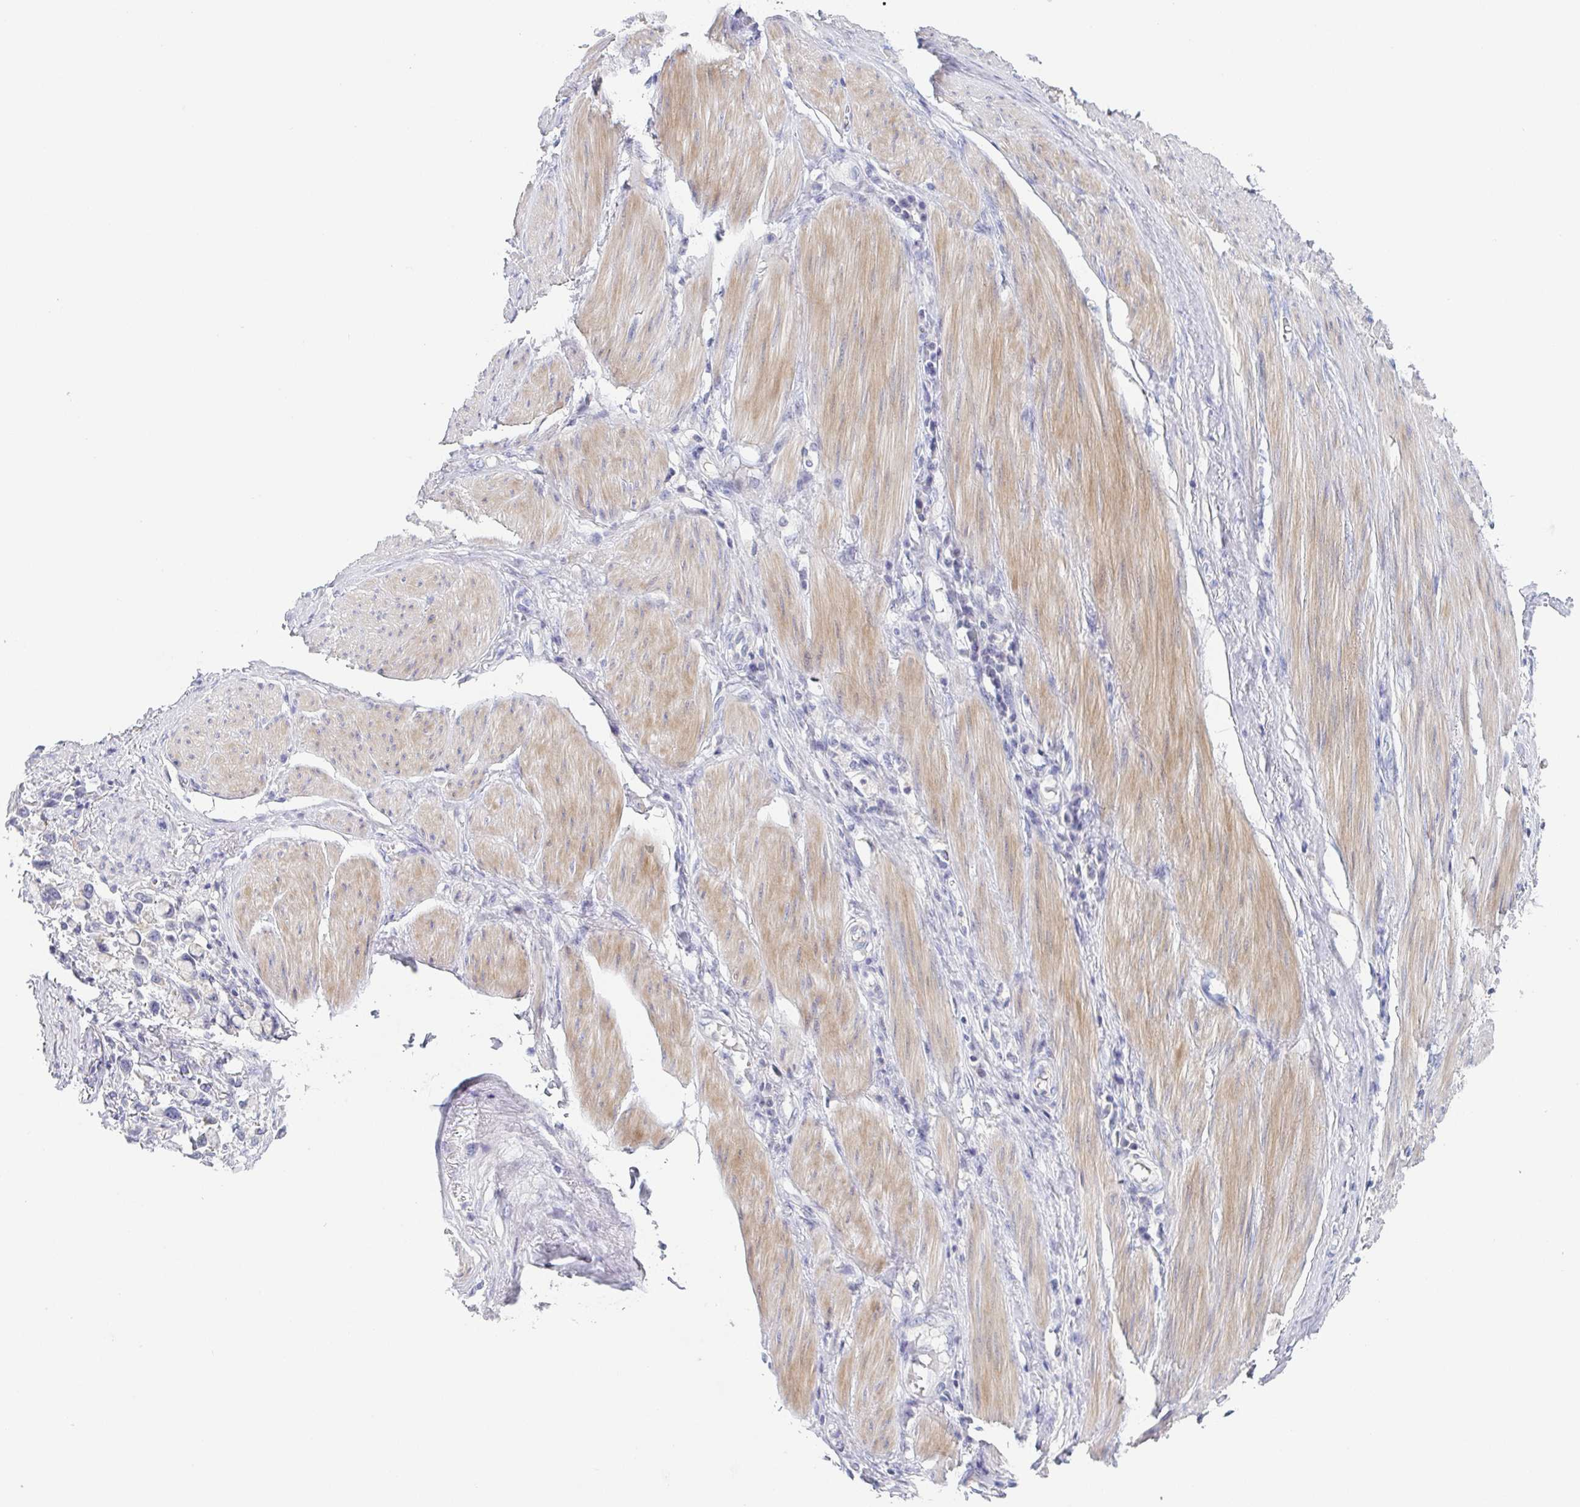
{"staining": {"intensity": "negative", "quantity": "none", "location": "none"}, "tissue": "stomach cancer", "cell_type": "Tumor cells", "image_type": "cancer", "snomed": [{"axis": "morphology", "description": "Adenocarcinoma, NOS"}, {"axis": "topography", "description": "Stomach"}], "caption": "High power microscopy image of an IHC photomicrograph of adenocarcinoma (stomach), revealing no significant positivity in tumor cells. (Immunohistochemistry (ihc), brightfield microscopy, high magnification).", "gene": "RHOV", "patient": {"sex": "female", "age": 81}}